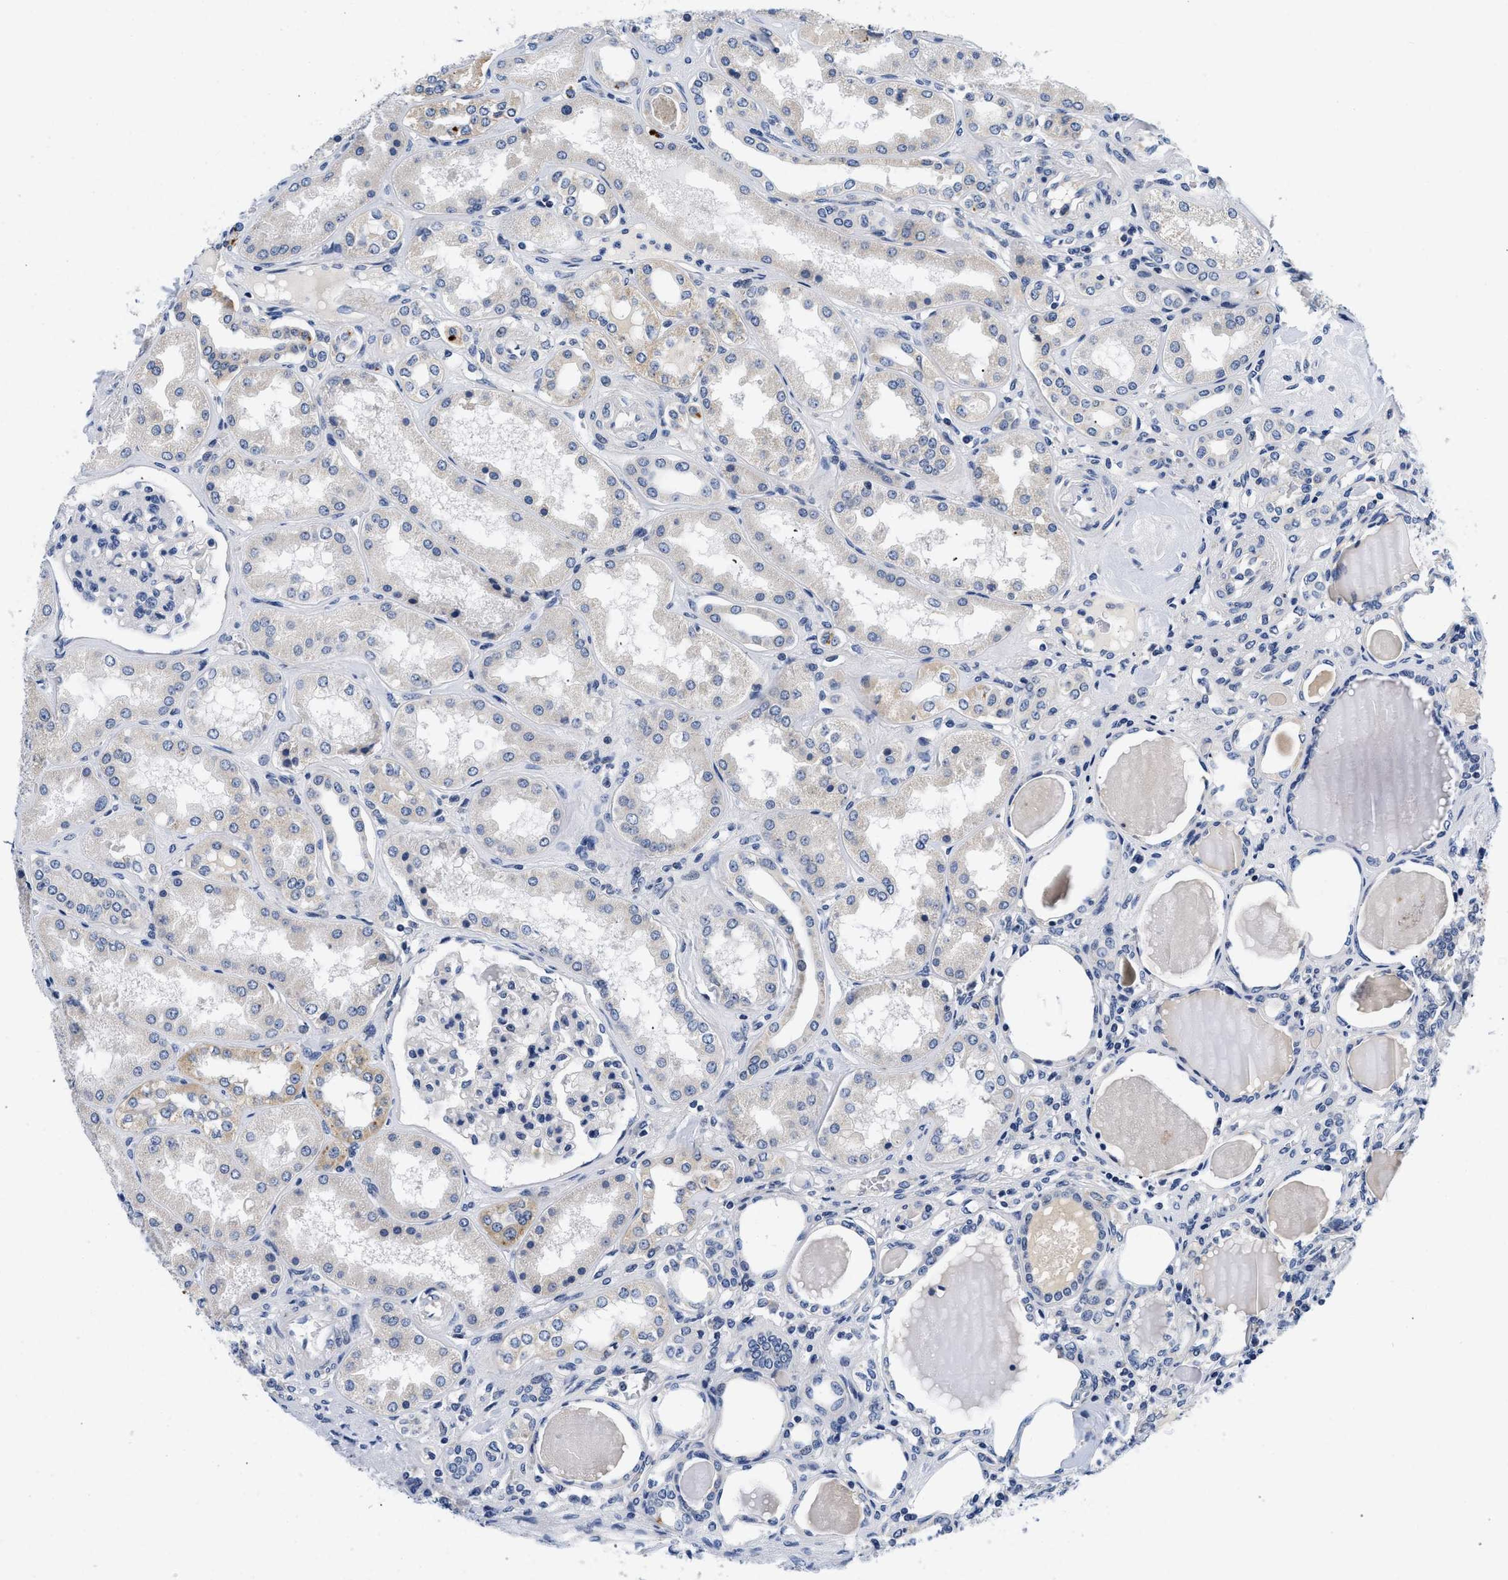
{"staining": {"intensity": "negative", "quantity": "none", "location": "none"}, "tissue": "kidney", "cell_type": "Cells in glomeruli", "image_type": "normal", "snomed": [{"axis": "morphology", "description": "Normal tissue, NOS"}, {"axis": "topography", "description": "Kidney"}], "caption": "High magnification brightfield microscopy of unremarkable kidney stained with DAB (3,3'-diaminobenzidine) (brown) and counterstained with hematoxylin (blue): cells in glomeruli show no significant expression.", "gene": "PDP1", "patient": {"sex": "female", "age": 56}}